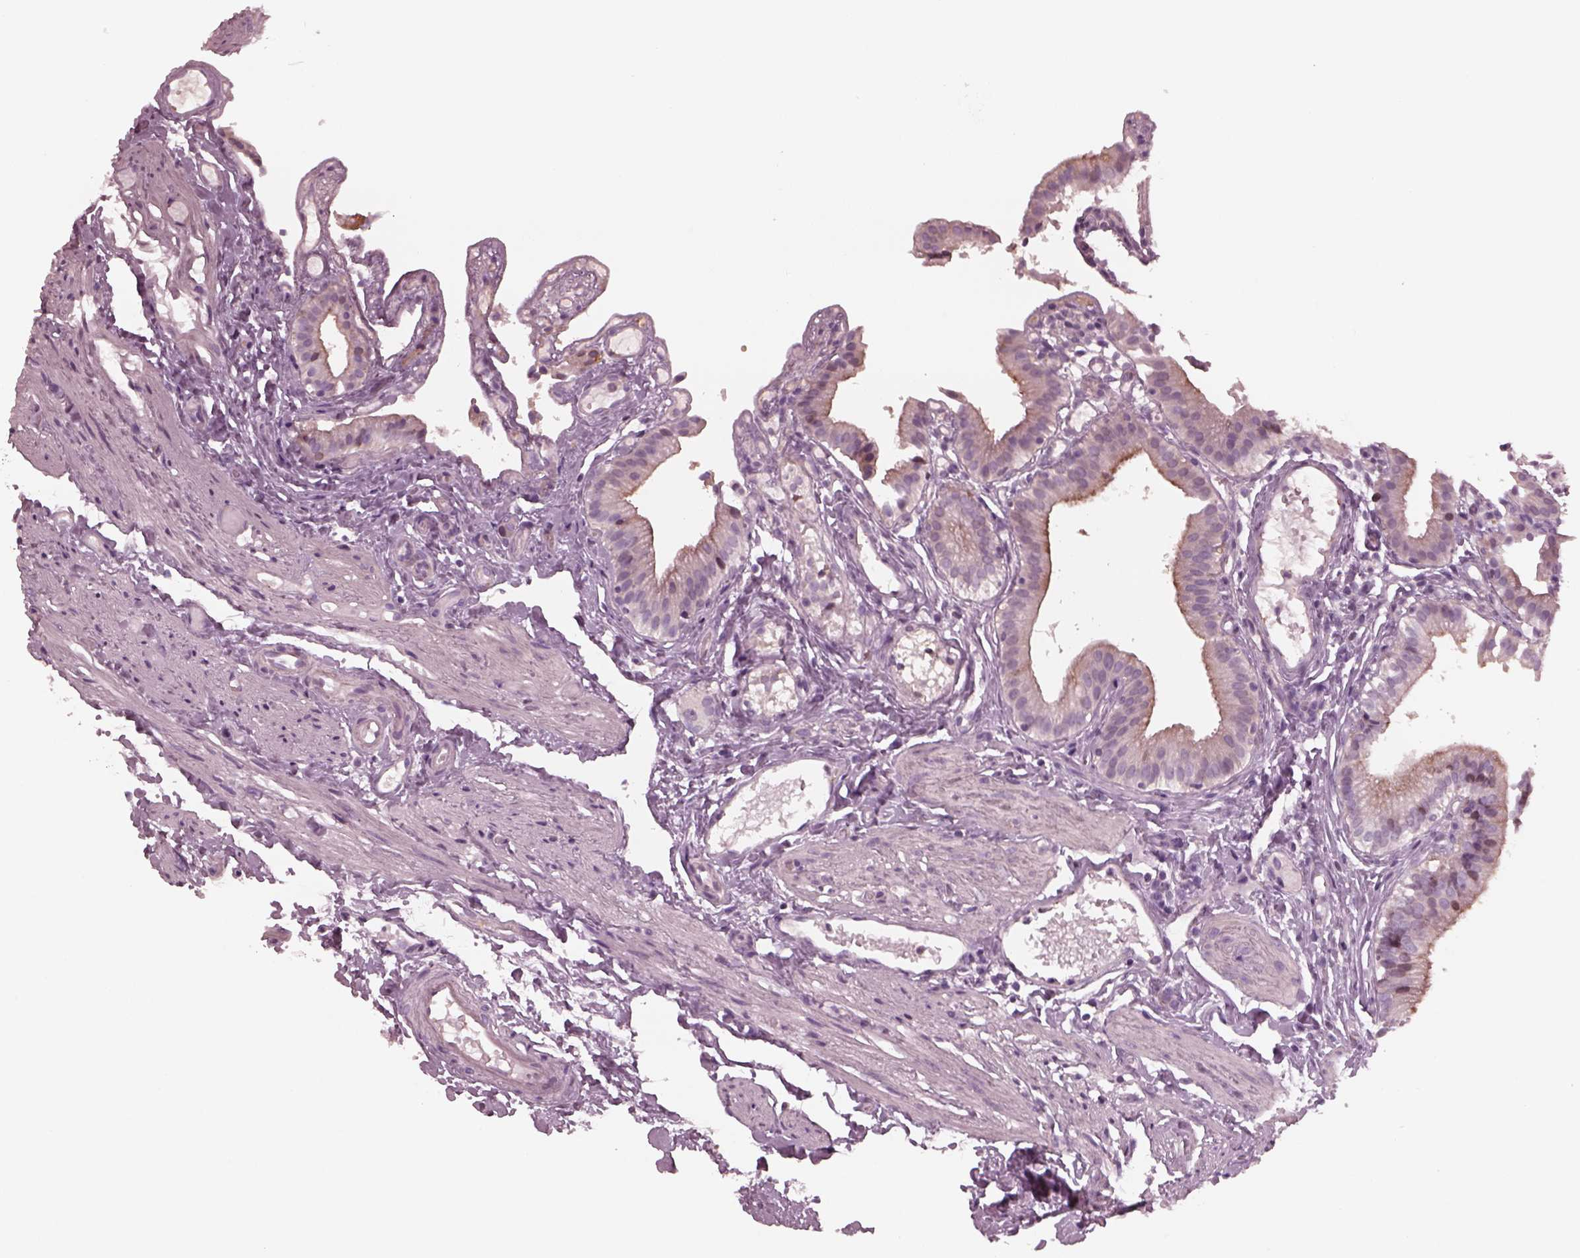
{"staining": {"intensity": "moderate", "quantity": "<25%", "location": "cytoplasmic/membranous"}, "tissue": "gallbladder", "cell_type": "Glandular cells", "image_type": "normal", "snomed": [{"axis": "morphology", "description": "Normal tissue, NOS"}, {"axis": "topography", "description": "Gallbladder"}], "caption": "Immunohistochemical staining of unremarkable gallbladder displays low levels of moderate cytoplasmic/membranous positivity in approximately <25% of glandular cells. Ihc stains the protein of interest in brown and the nuclei are stained blue.", "gene": "YY2", "patient": {"sex": "female", "age": 47}}